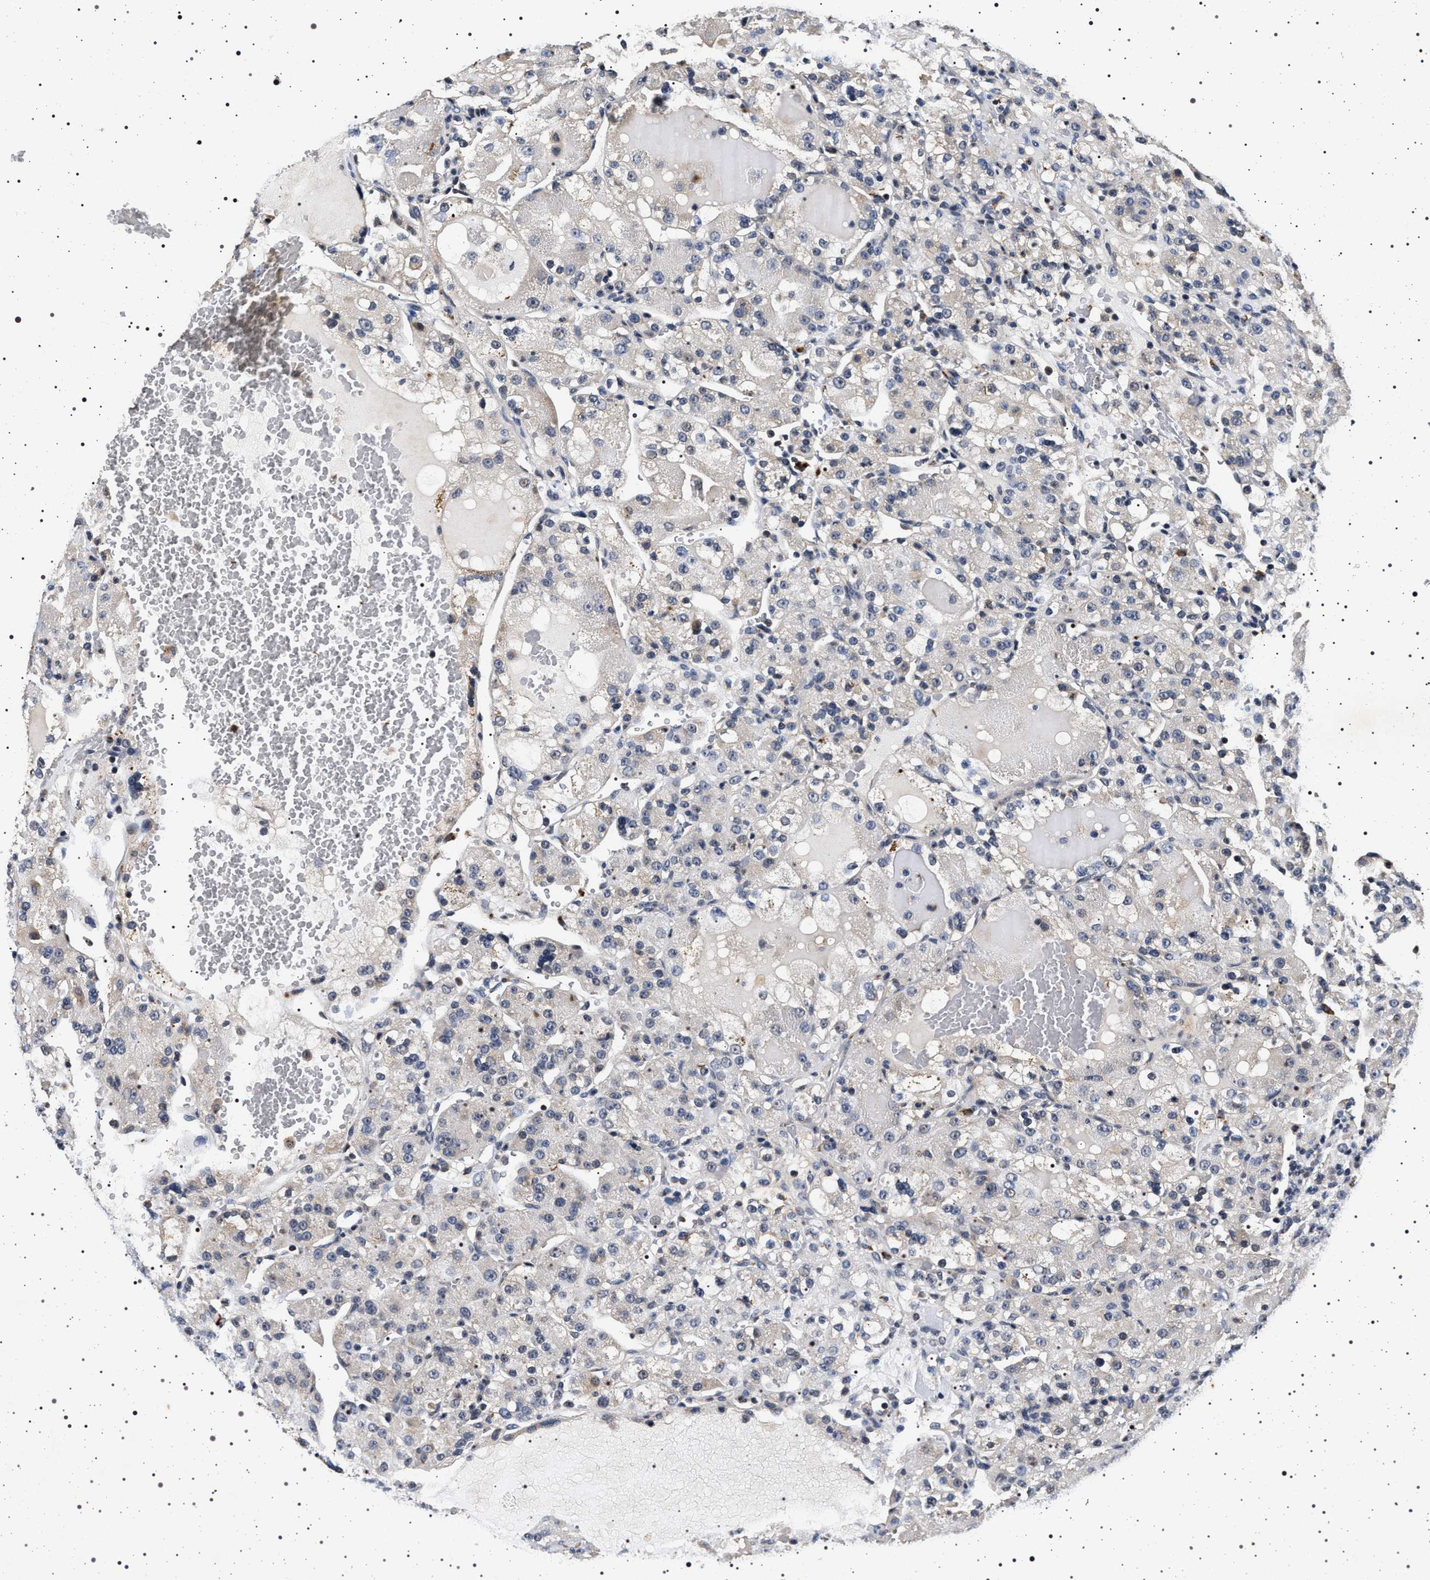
{"staining": {"intensity": "negative", "quantity": "none", "location": "none"}, "tissue": "renal cancer", "cell_type": "Tumor cells", "image_type": "cancer", "snomed": [{"axis": "morphology", "description": "Normal tissue, NOS"}, {"axis": "morphology", "description": "Adenocarcinoma, NOS"}, {"axis": "topography", "description": "Kidney"}], "caption": "High magnification brightfield microscopy of renal adenocarcinoma stained with DAB (3,3'-diaminobenzidine) (brown) and counterstained with hematoxylin (blue): tumor cells show no significant staining.", "gene": "CDKN1B", "patient": {"sex": "male", "age": 61}}